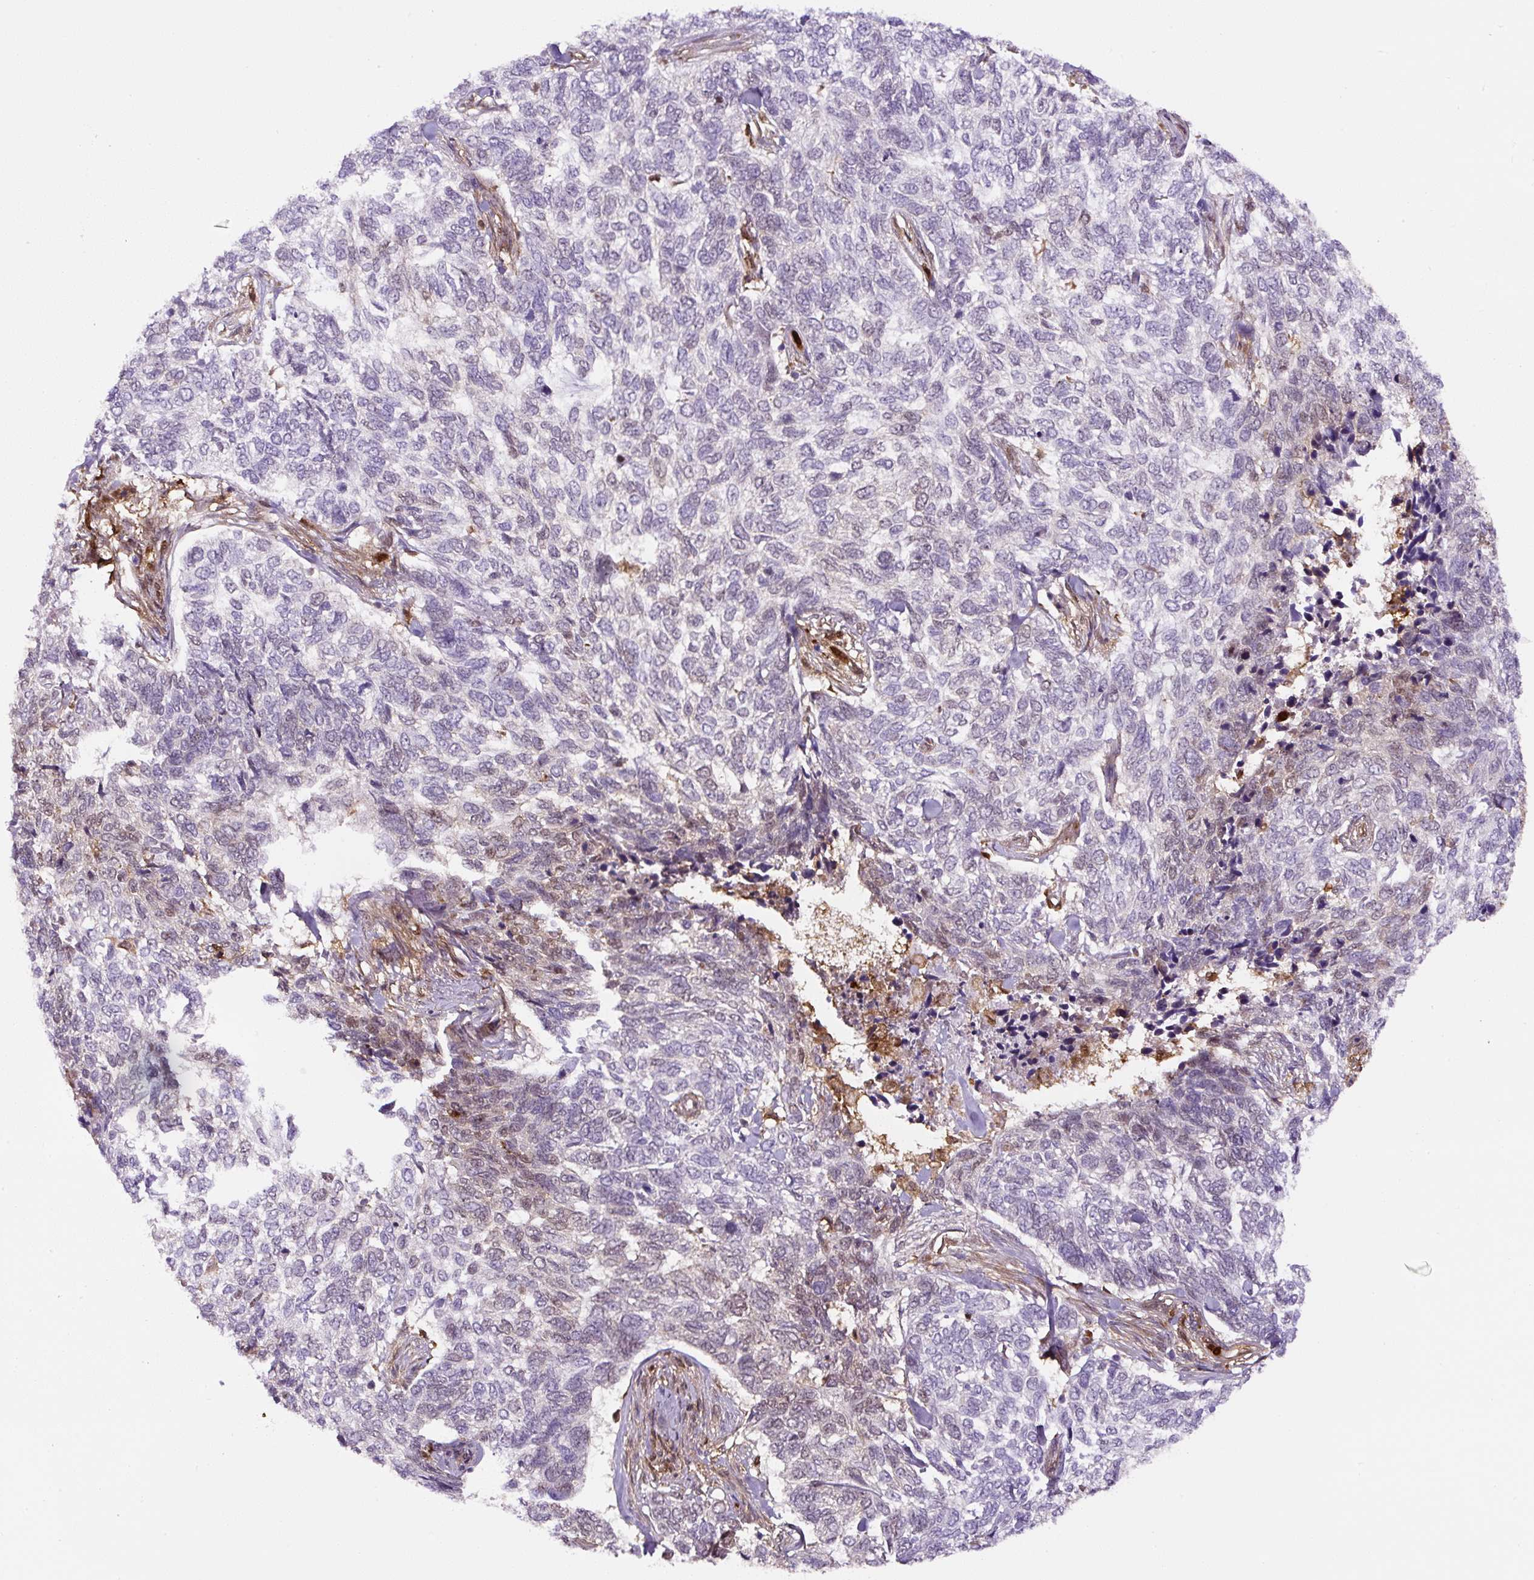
{"staining": {"intensity": "moderate", "quantity": "<25%", "location": "nuclear"}, "tissue": "skin cancer", "cell_type": "Tumor cells", "image_type": "cancer", "snomed": [{"axis": "morphology", "description": "Basal cell carcinoma"}, {"axis": "topography", "description": "Skin"}], "caption": "There is low levels of moderate nuclear staining in tumor cells of skin cancer (basal cell carcinoma), as demonstrated by immunohistochemical staining (brown color).", "gene": "ANXA1", "patient": {"sex": "female", "age": 65}}